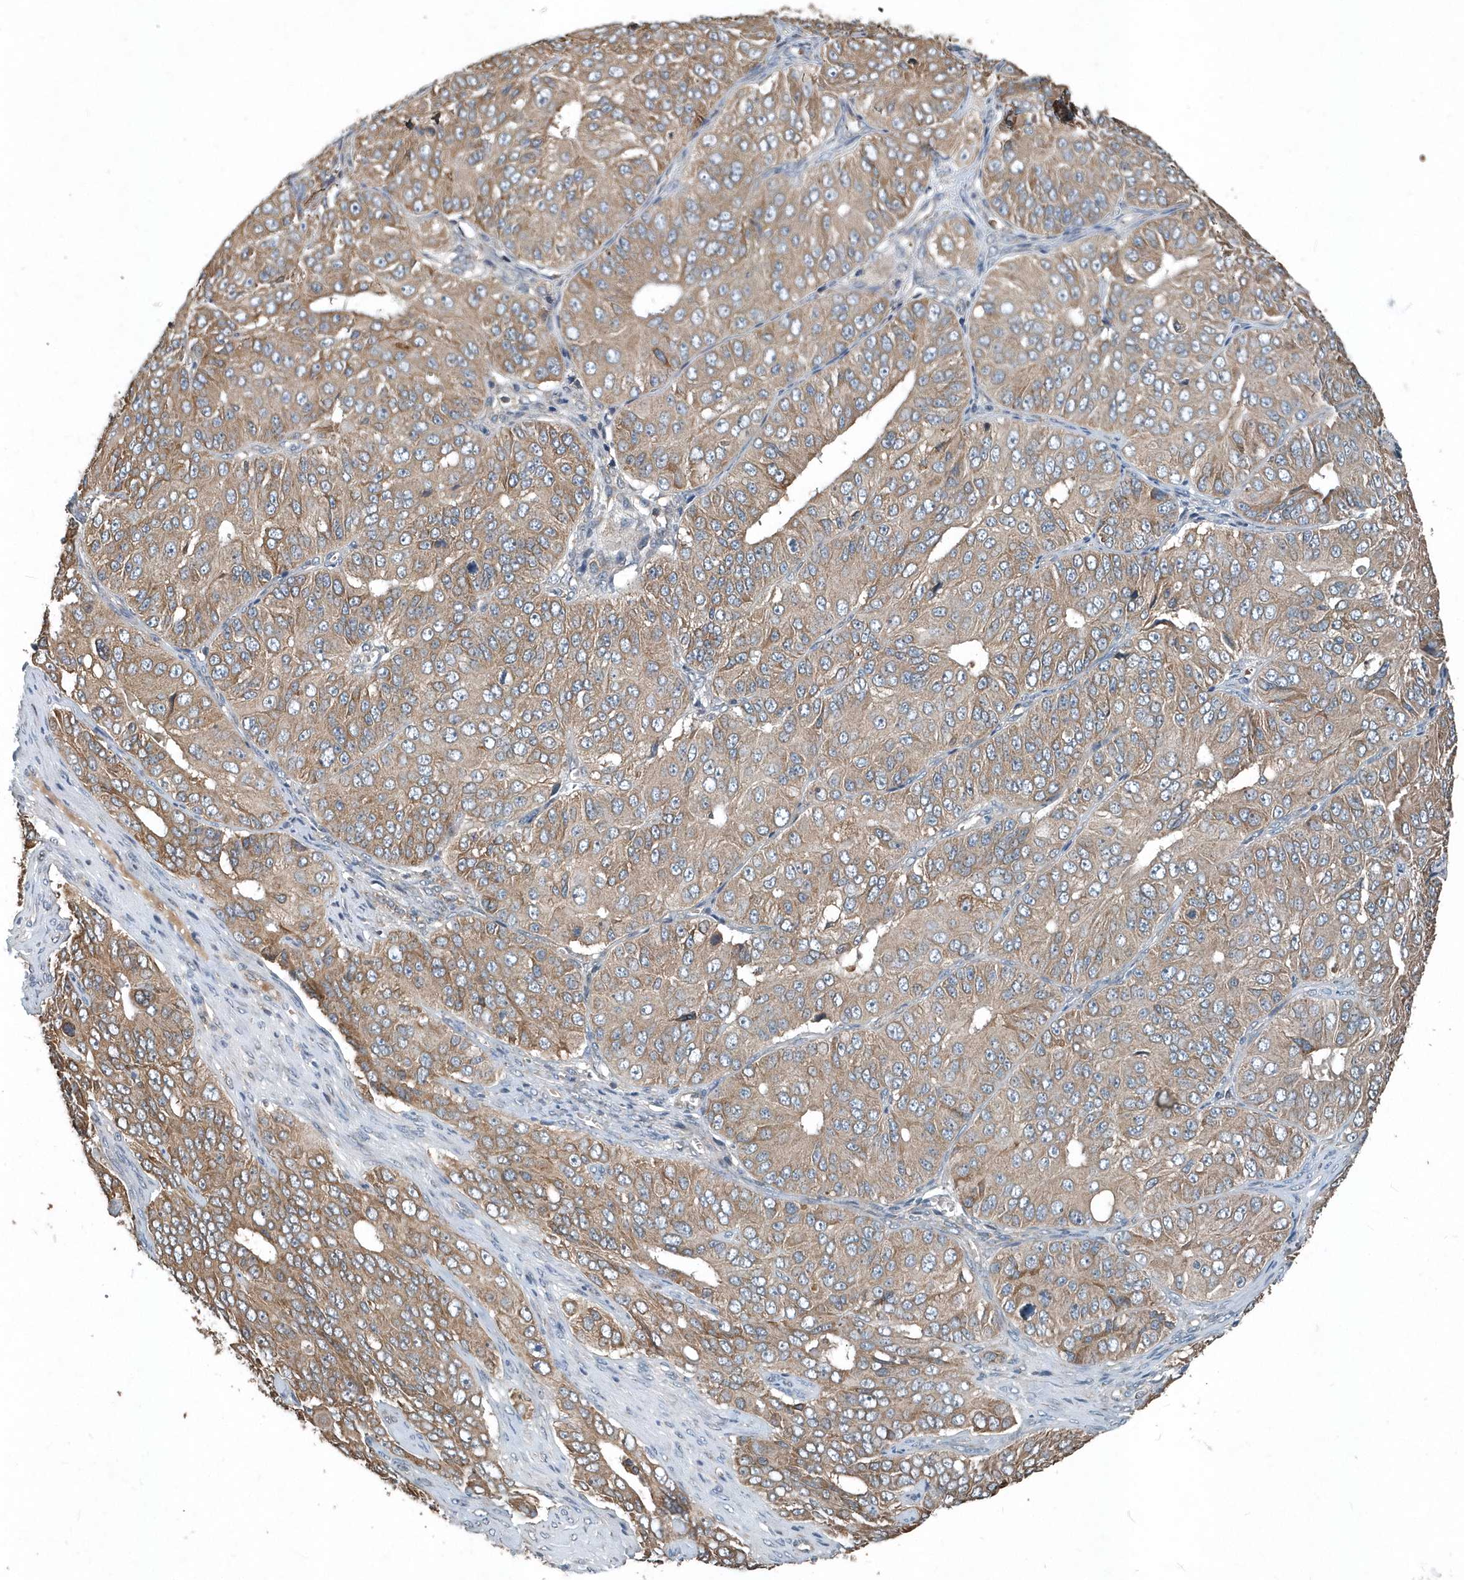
{"staining": {"intensity": "moderate", "quantity": ">75%", "location": "cytoplasmic/membranous"}, "tissue": "ovarian cancer", "cell_type": "Tumor cells", "image_type": "cancer", "snomed": [{"axis": "morphology", "description": "Carcinoma, endometroid"}, {"axis": "topography", "description": "Ovary"}], "caption": "Tumor cells display medium levels of moderate cytoplasmic/membranous staining in about >75% of cells in human ovarian endometroid carcinoma.", "gene": "SCFD2", "patient": {"sex": "female", "age": 51}}